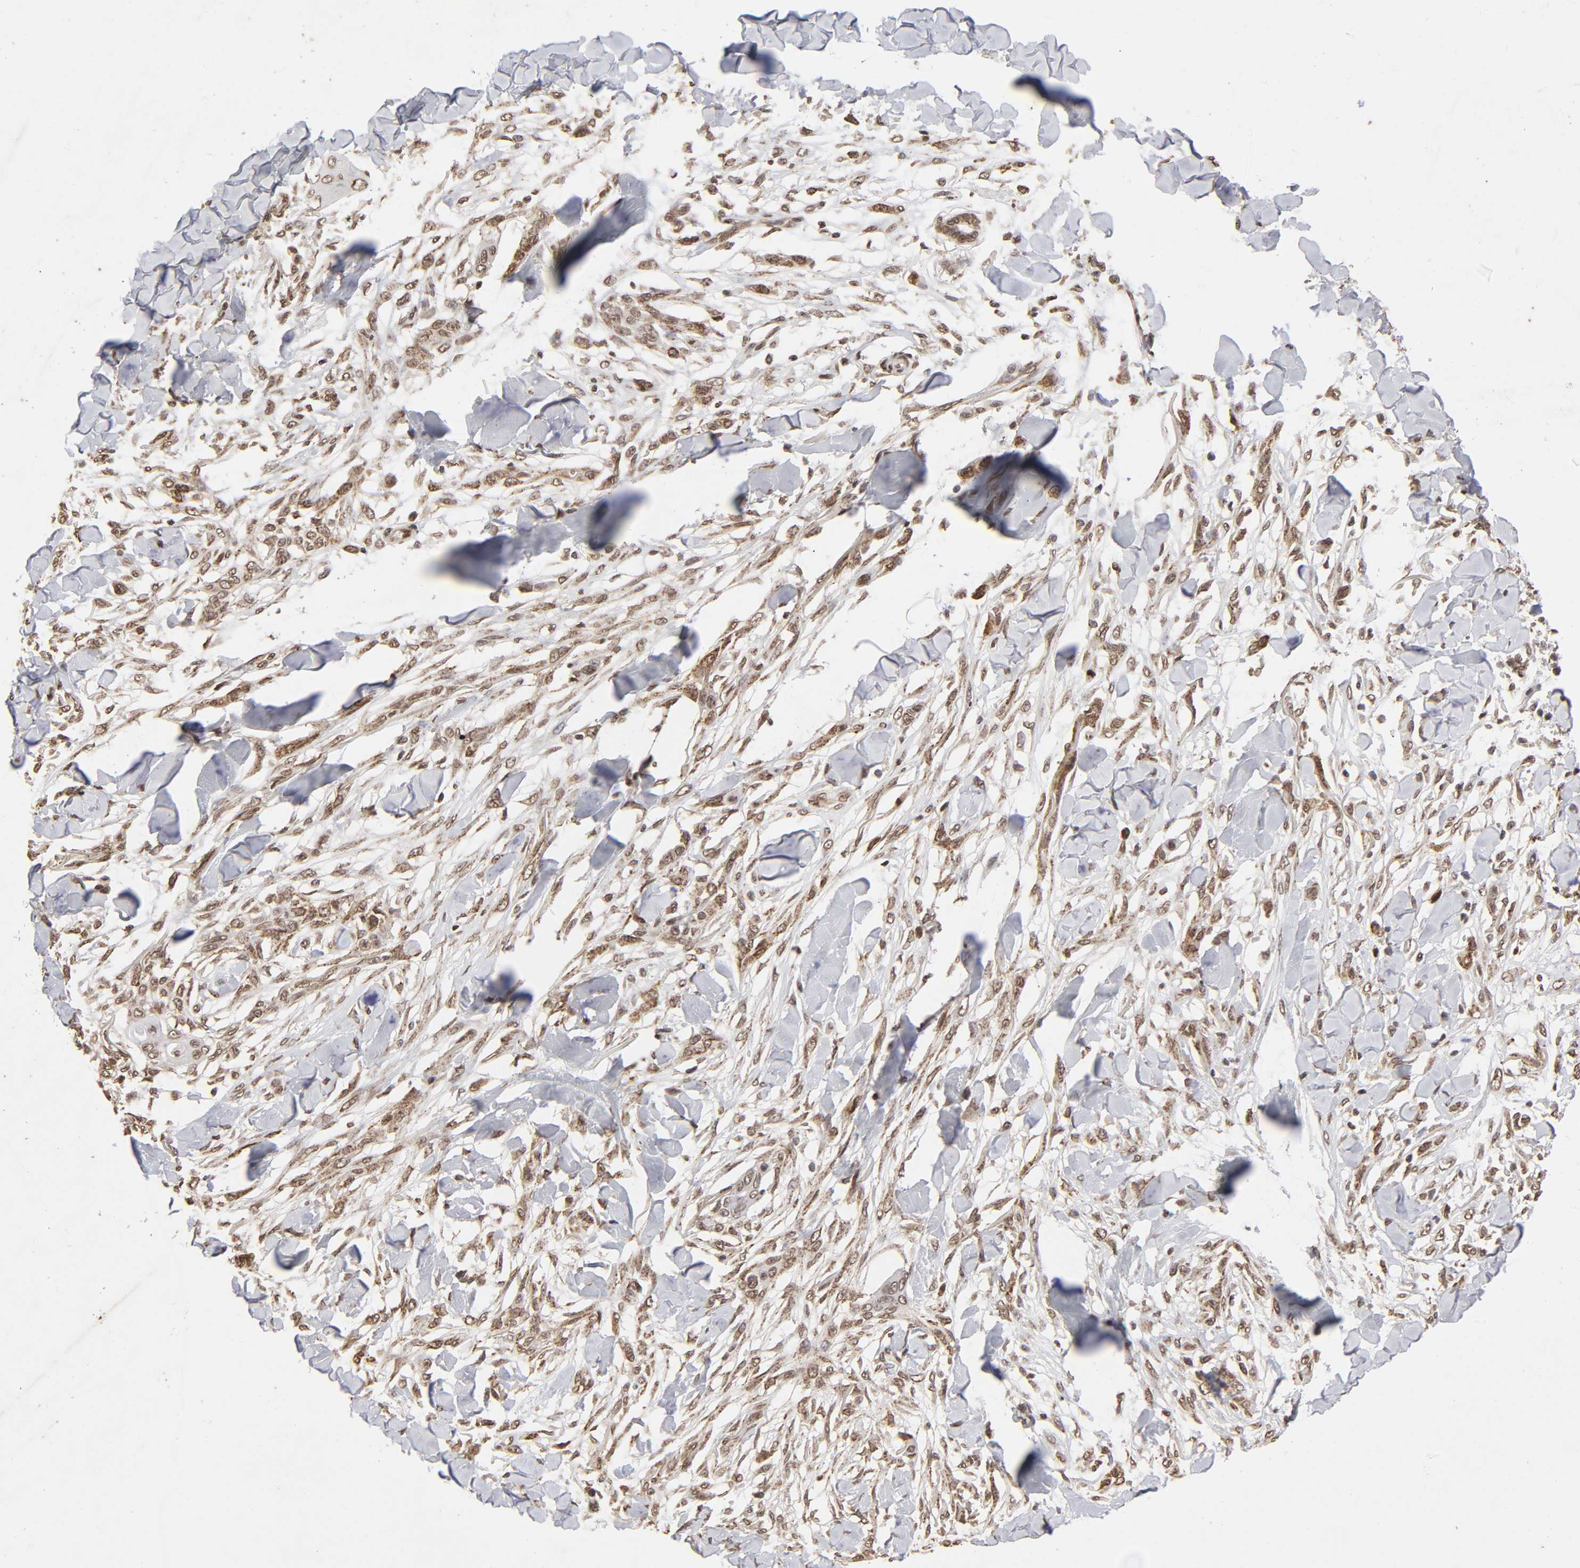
{"staining": {"intensity": "moderate", "quantity": ">75%", "location": "nuclear"}, "tissue": "skin cancer", "cell_type": "Tumor cells", "image_type": "cancer", "snomed": [{"axis": "morphology", "description": "Normal tissue, NOS"}, {"axis": "morphology", "description": "Squamous cell carcinoma, NOS"}, {"axis": "topography", "description": "Skin"}], "caption": "Squamous cell carcinoma (skin) tissue reveals moderate nuclear expression in approximately >75% of tumor cells", "gene": "MLLT6", "patient": {"sex": "female", "age": 59}}